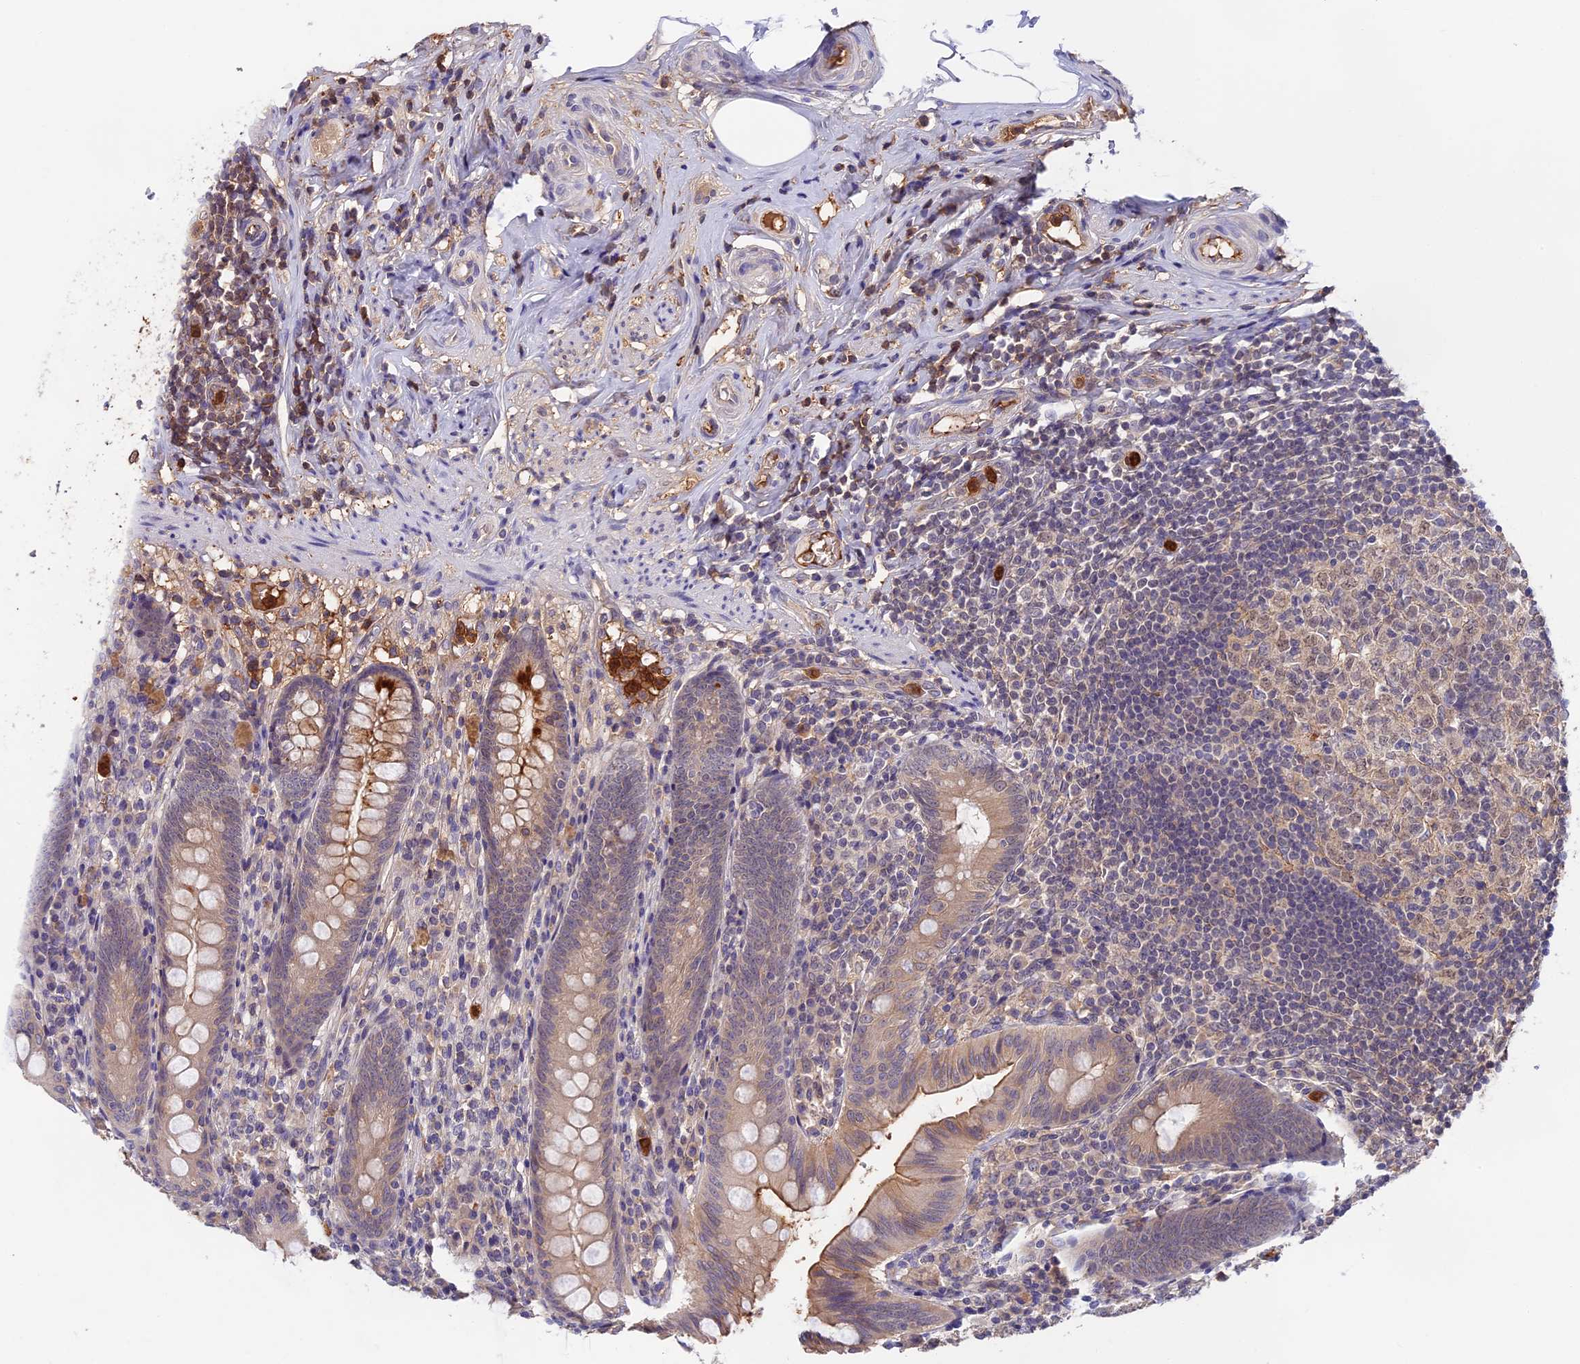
{"staining": {"intensity": "moderate", "quantity": ">75%", "location": "cytoplasmic/membranous"}, "tissue": "appendix", "cell_type": "Glandular cells", "image_type": "normal", "snomed": [{"axis": "morphology", "description": "Normal tissue, NOS"}, {"axis": "topography", "description": "Appendix"}], "caption": "Protein staining reveals moderate cytoplasmic/membranous staining in approximately >75% of glandular cells in normal appendix. The protein is shown in brown color, while the nuclei are stained blue.", "gene": "ADGRD1", "patient": {"sex": "male", "age": 55}}